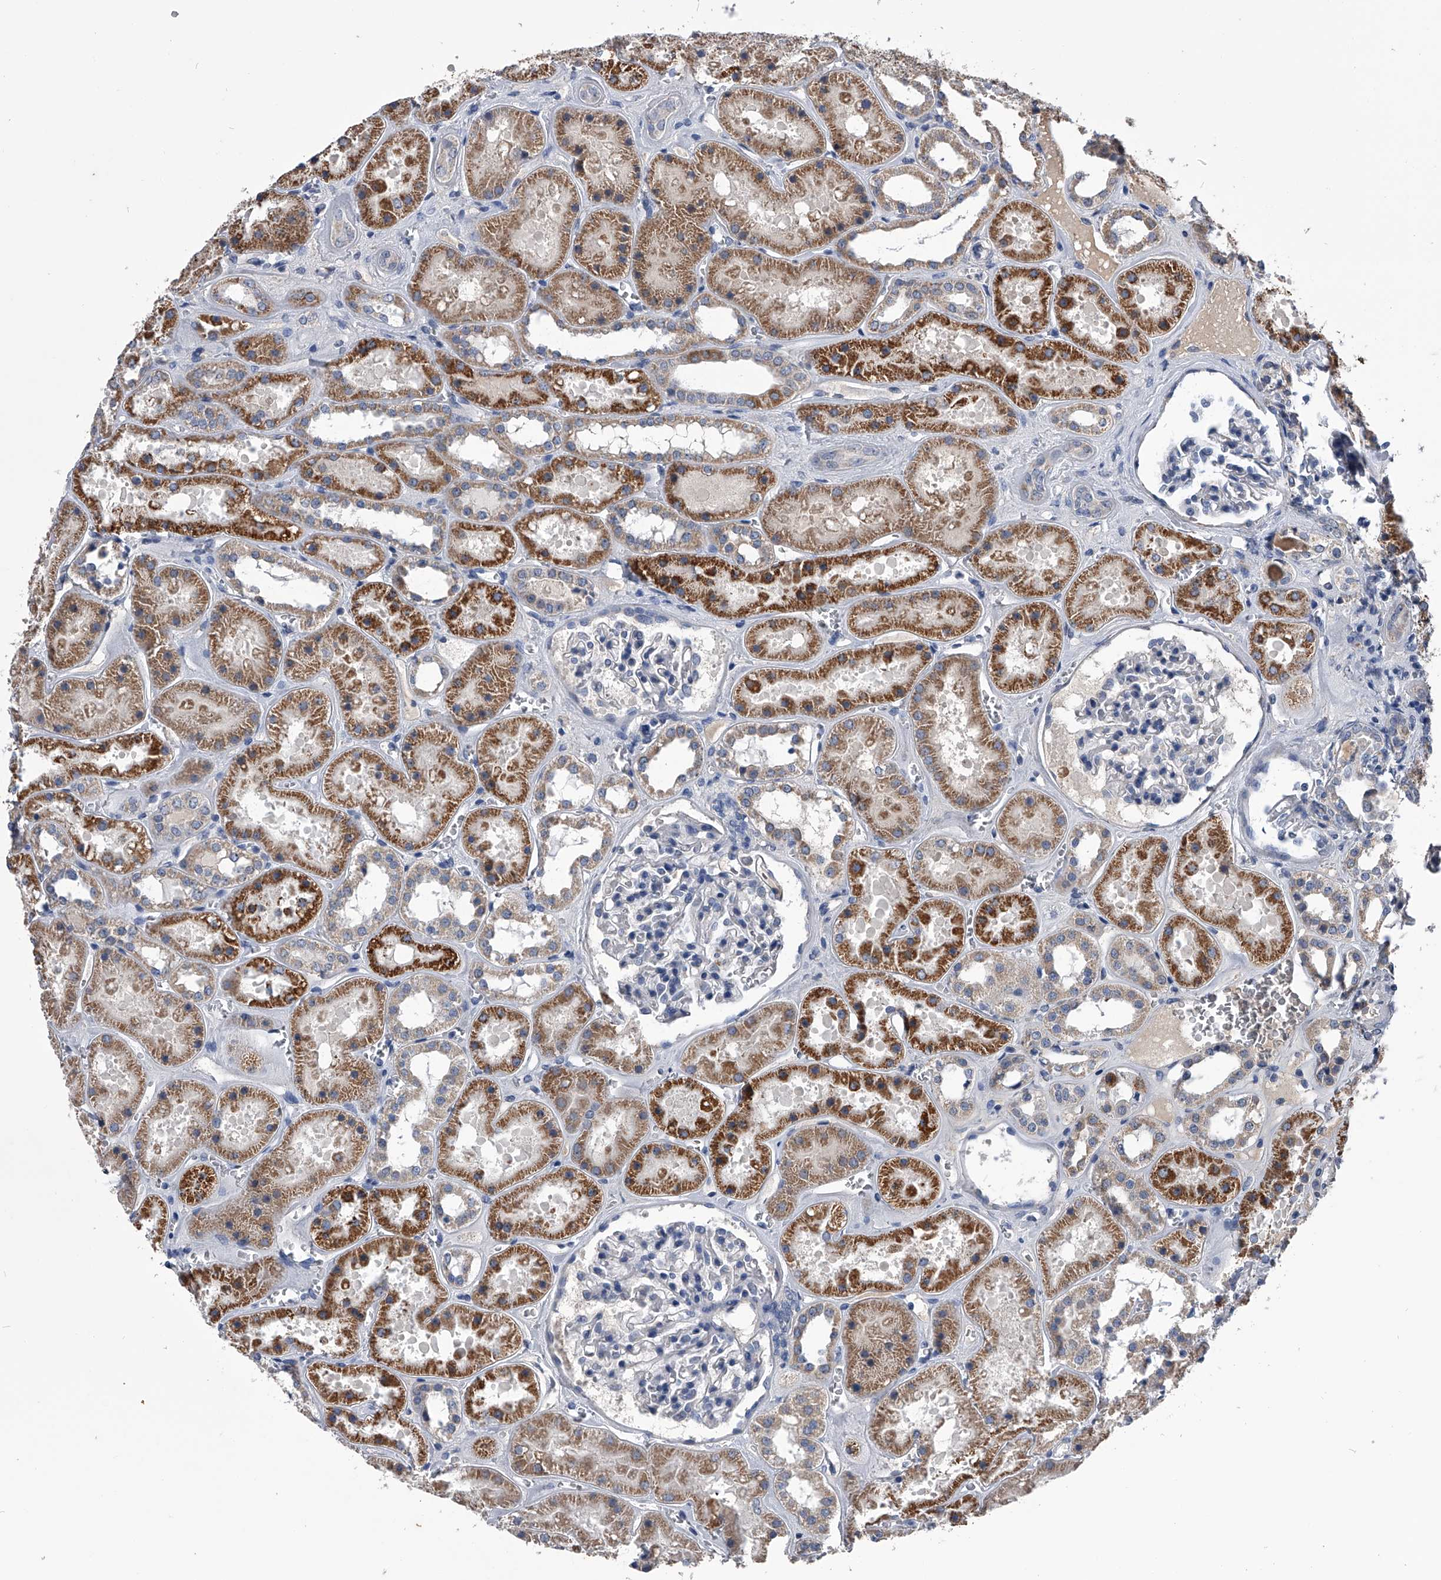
{"staining": {"intensity": "negative", "quantity": "none", "location": "none"}, "tissue": "kidney", "cell_type": "Cells in glomeruli", "image_type": "normal", "snomed": [{"axis": "morphology", "description": "Normal tissue, NOS"}, {"axis": "topography", "description": "Kidney"}], "caption": "Kidney was stained to show a protein in brown. There is no significant expression in cells in glomeruli. (DAB (3,3'-diaminobenzidine) immunohistochemistry (IHC), high magnification).", "gene": "OAT", "patient": {"sex": "female", "age": 41}}